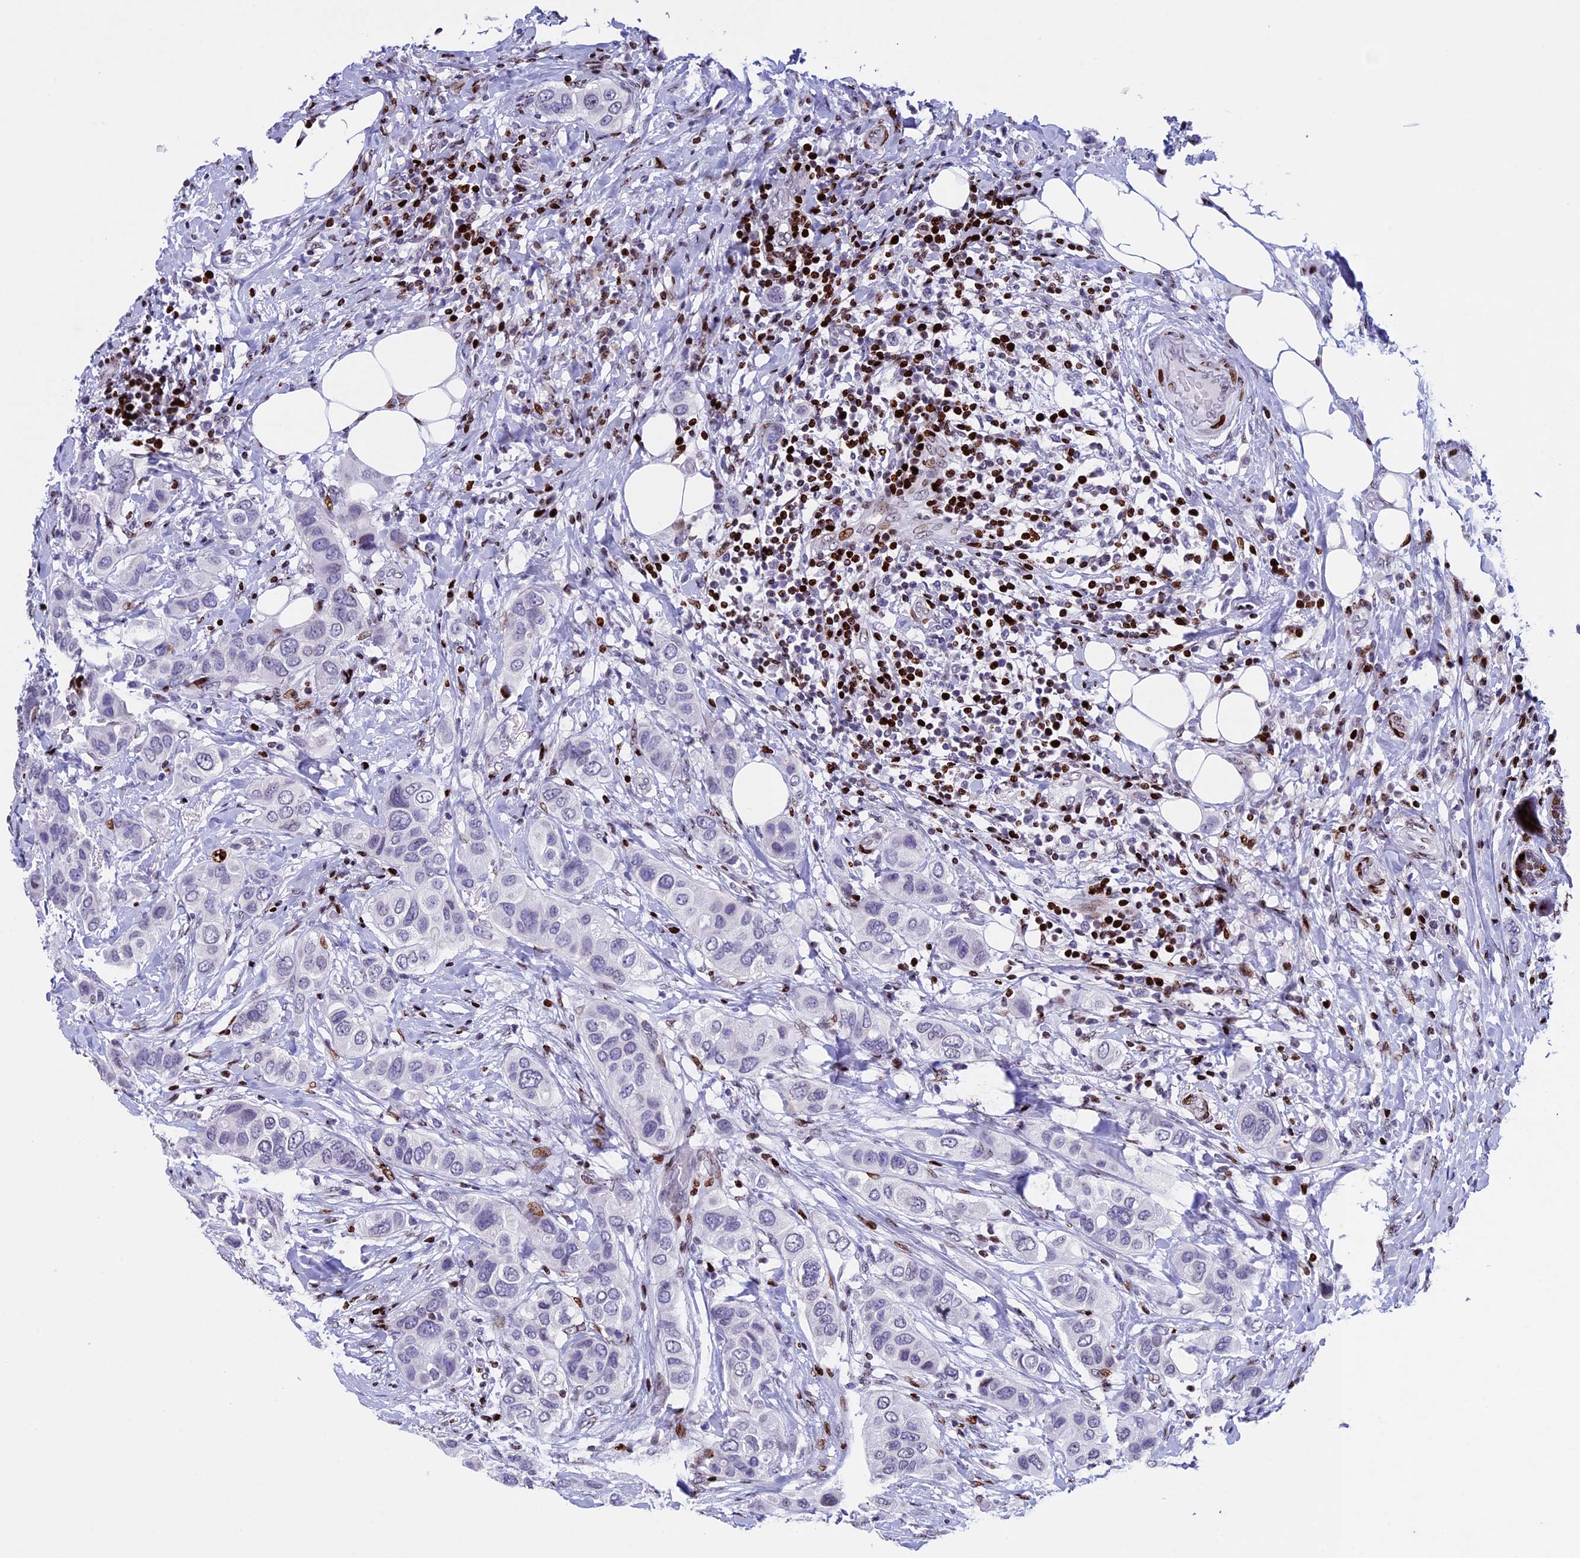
{"staining": {"intensity": "negative", "quantity": "none", "location": "none"}, "tissue": "breast cancer", "cell_type": "Tumor cells", "image_type": "cancer", "snomed": [{"axis": "morphology", "description": "Lobular carcinoma"}, {"axis": "topography", "description": "Breast"}], "caption": "Immunohistochemical staining of breast cancer demonstrates no significant expression in tumor cells.", "gene": "BTBD3", "patient": {"sex": "female", "age": 51}}